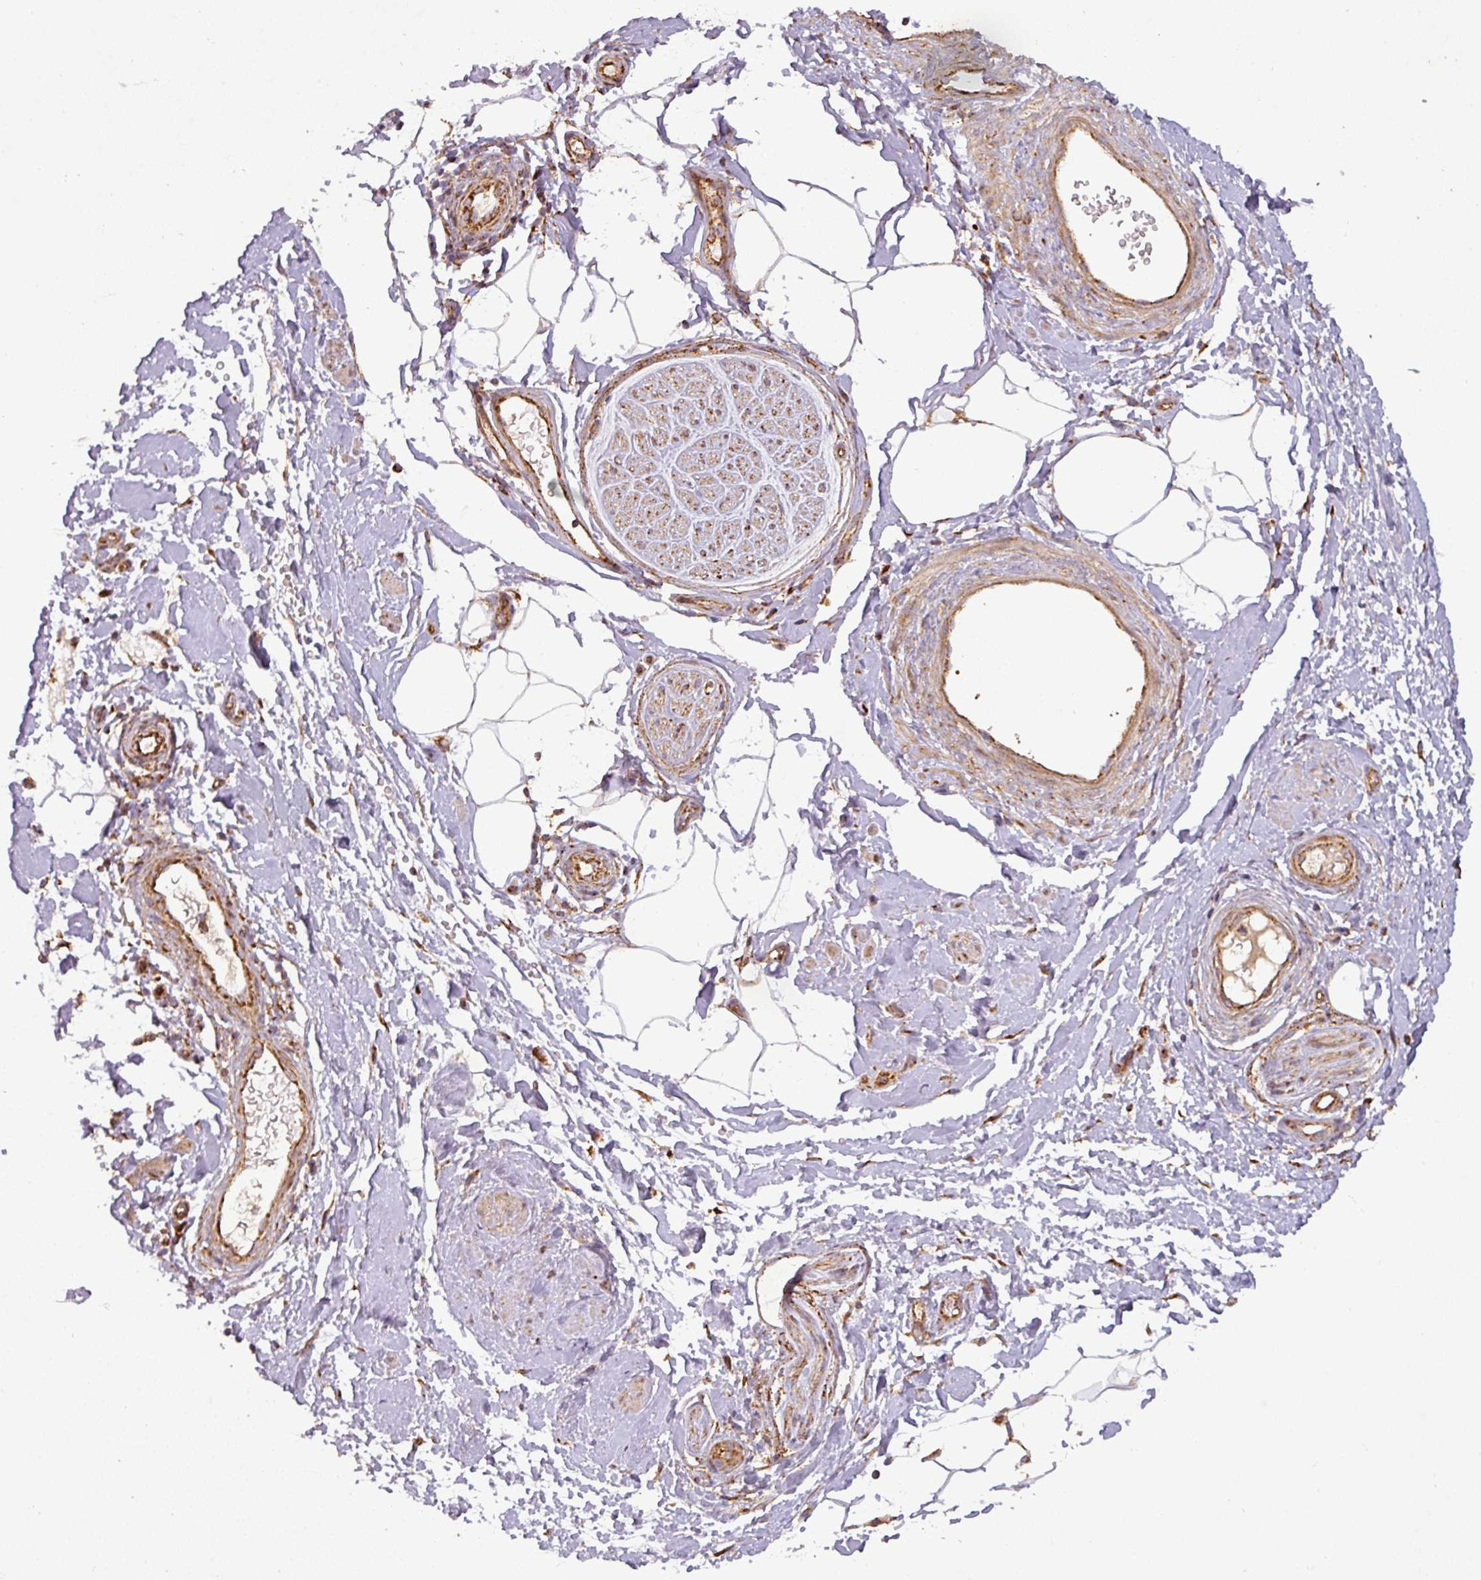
{"staining": {"intensity": "moderate", "quantity": "25%-75%", "location": "cytoplasmic/membranous"}, "tissue": "adipose tissue", "cell_type": "Adipocytes", "image_type": "normal", "snomed": [{"axis": "morphology", "description": "Normal tissue, NOS"}, {"axis": "topography", "description": "Soft tissue"}, {"axis": "topography", "description": "Adipose tissue"}, {"axis": "topography", "description": "Vascular tissue"}, {"axis": "topography", "description": "Peripheral nerve tissue"}], "caption": "A brown stain shows moderate cytoplasmic/membranous expression of a protein in adipocytes of normal human adipose tissue. (Stains: DAB (3,3'-diaminobenzidine) in brown, nuclei in blue, Microscopy: brightfield microscopy at high magnification).", "gene": "GPD2", "patient": {"sex": "male", "age": 74}}